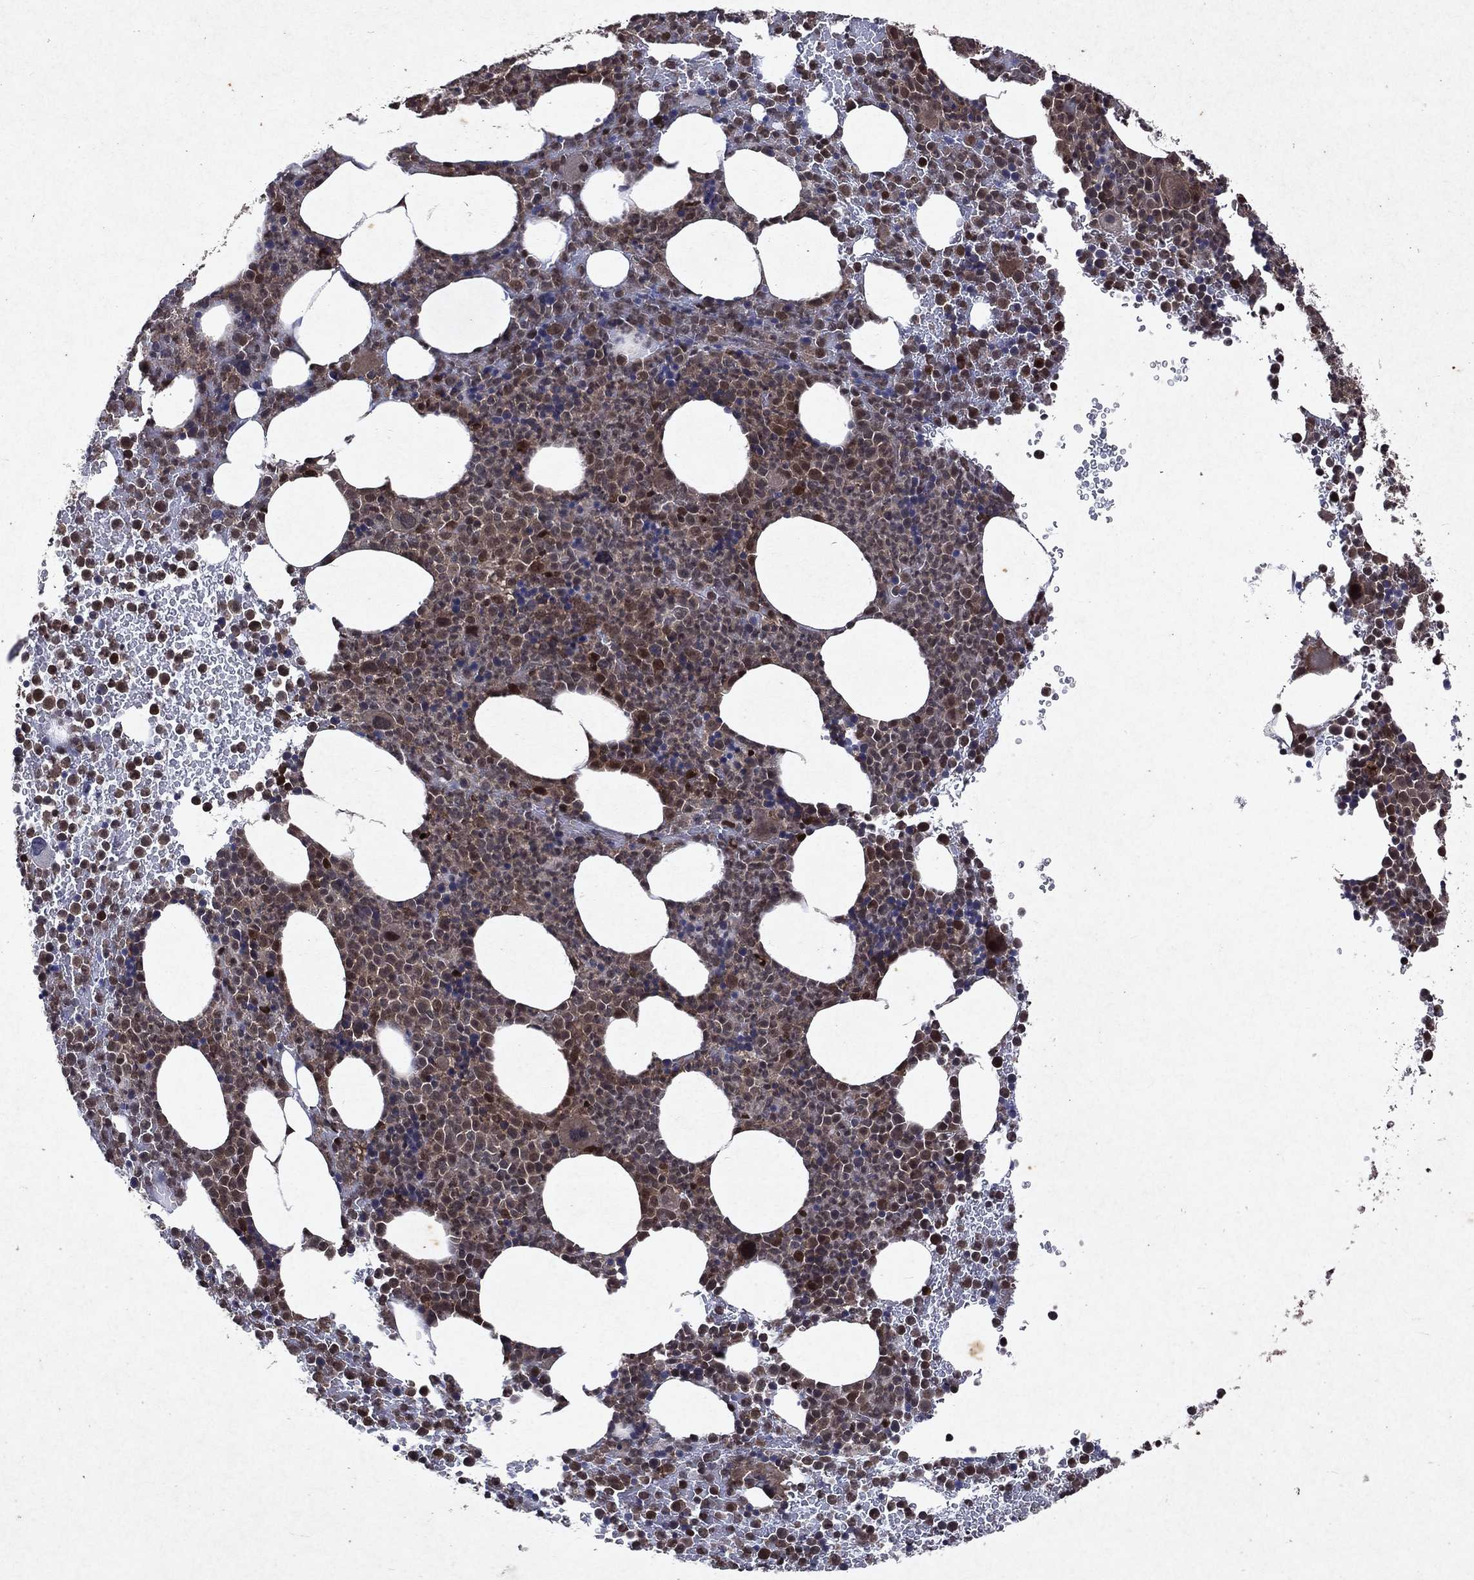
{"staining": {"intensity": "moderate", "quantity": "<25%", "location": "cytoplasmic/membranous,nuclear"}, "tissue": "bone marrow", "cell_type": "Hematopoietic cells", "image_type": "normal", "snomed": [{"axis": "morphology", "description": "Normal tissue, NOS"}, {"axis": "topography", "description": "Bone marrow"}], "caption": "DAB (3,3'-diaminobenzidine) immunohistochemical staining of unremarkable bone marrow exhibits moderate cytoplasmic/membranous,nuclear protein expression in about <25% of hematopoietic cells. The protein of interest is stained brown, and the nuclei are stained in blue (DAB (3,3'-diaminobenzidine) IHC with brightfield microscopy, high magnification).", "gene": "MTAP", "patient": {"sex": "male", "age": 83}}